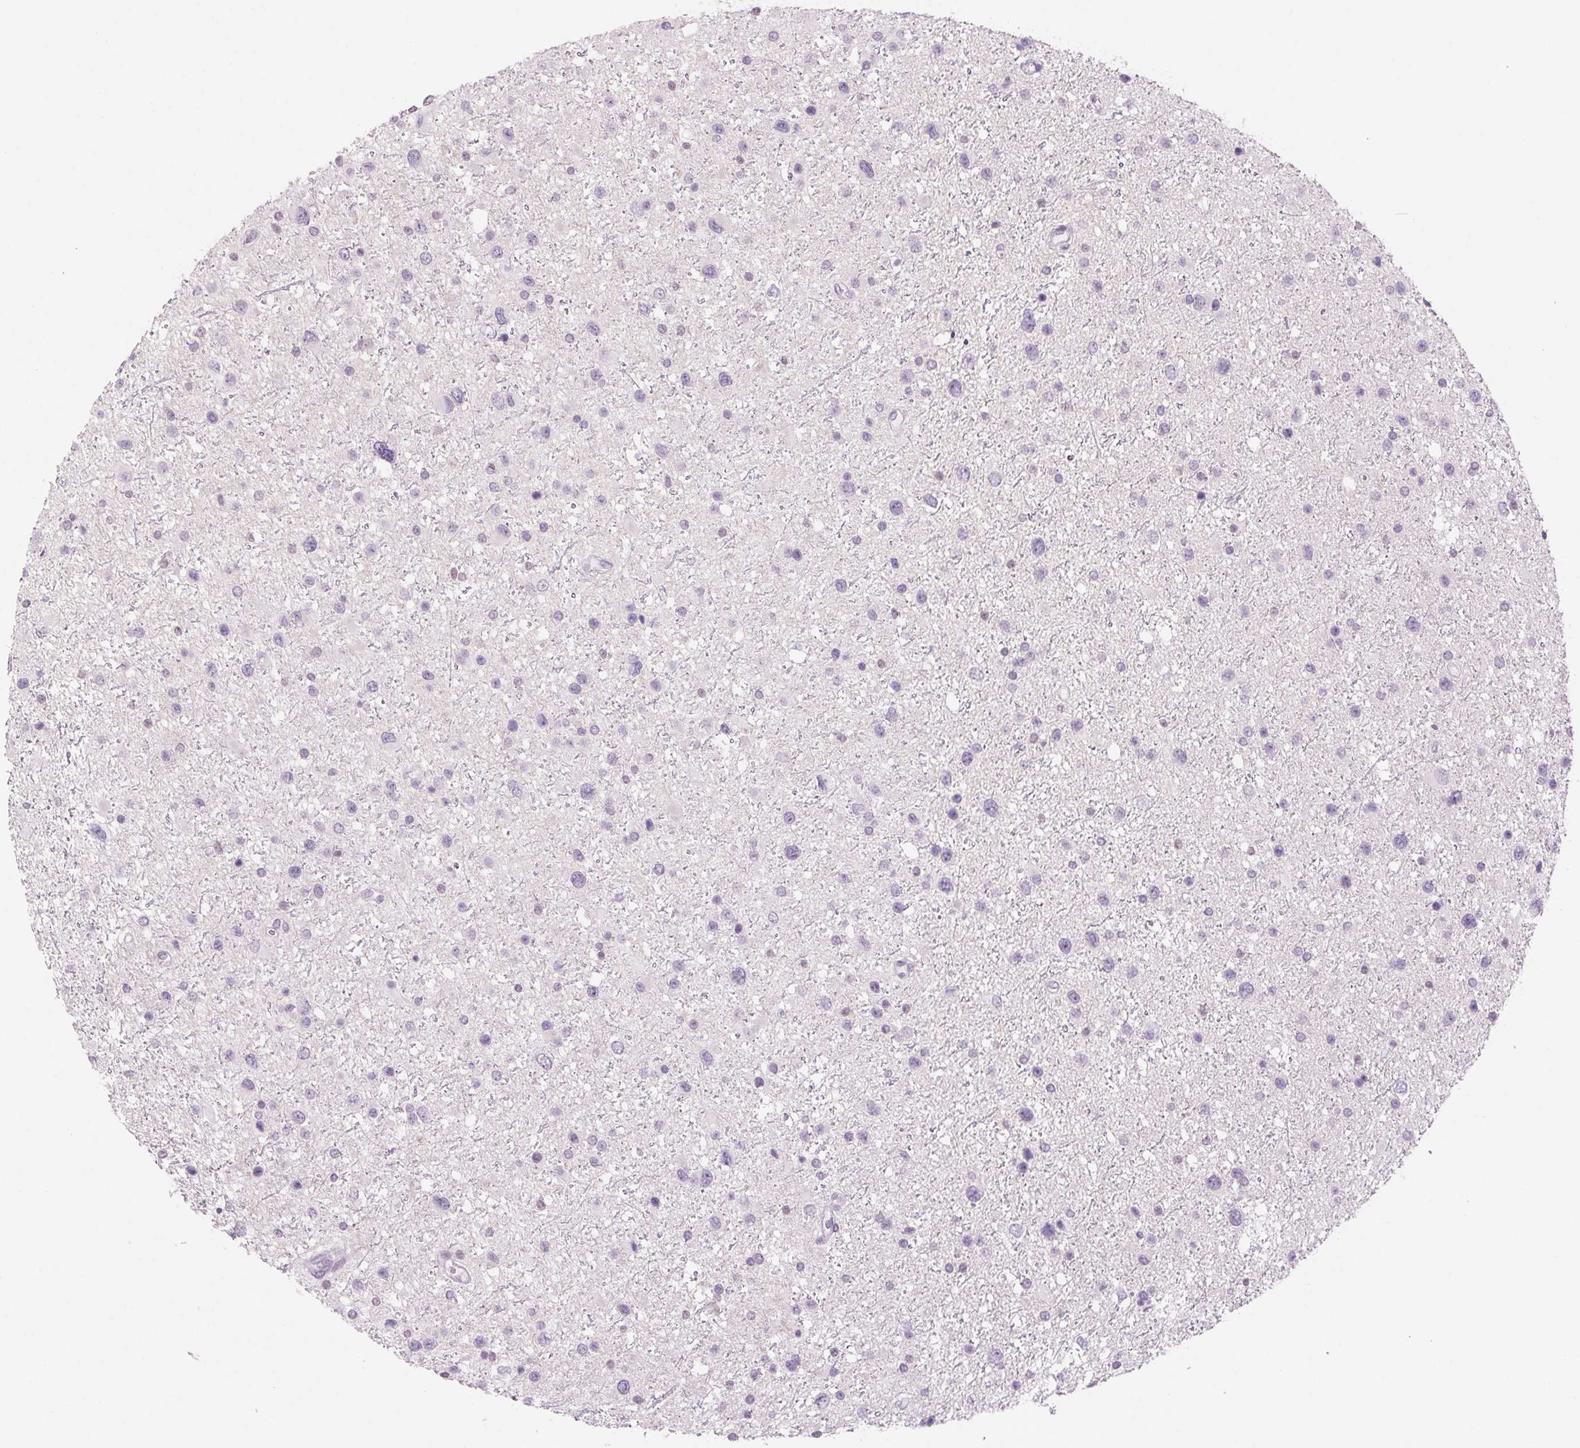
{"staining": {"intensity": "negative", "quantity": "none", "location": "none"}, "tissue": "glioma", "cell_type": "Tumor cells", "image_type": "cancer", "snomed": [{"axis": "morphology", "description": "Glioma, malignant, Low grade"}, {"axis": "topography", "description": "Brain"}], "caption": "DAB immunohistochemical staining of glioma reveals no significant staining in tumor cells.", "gene": "SLC6A19", "patient": {"sex": "female", "age": 32}}